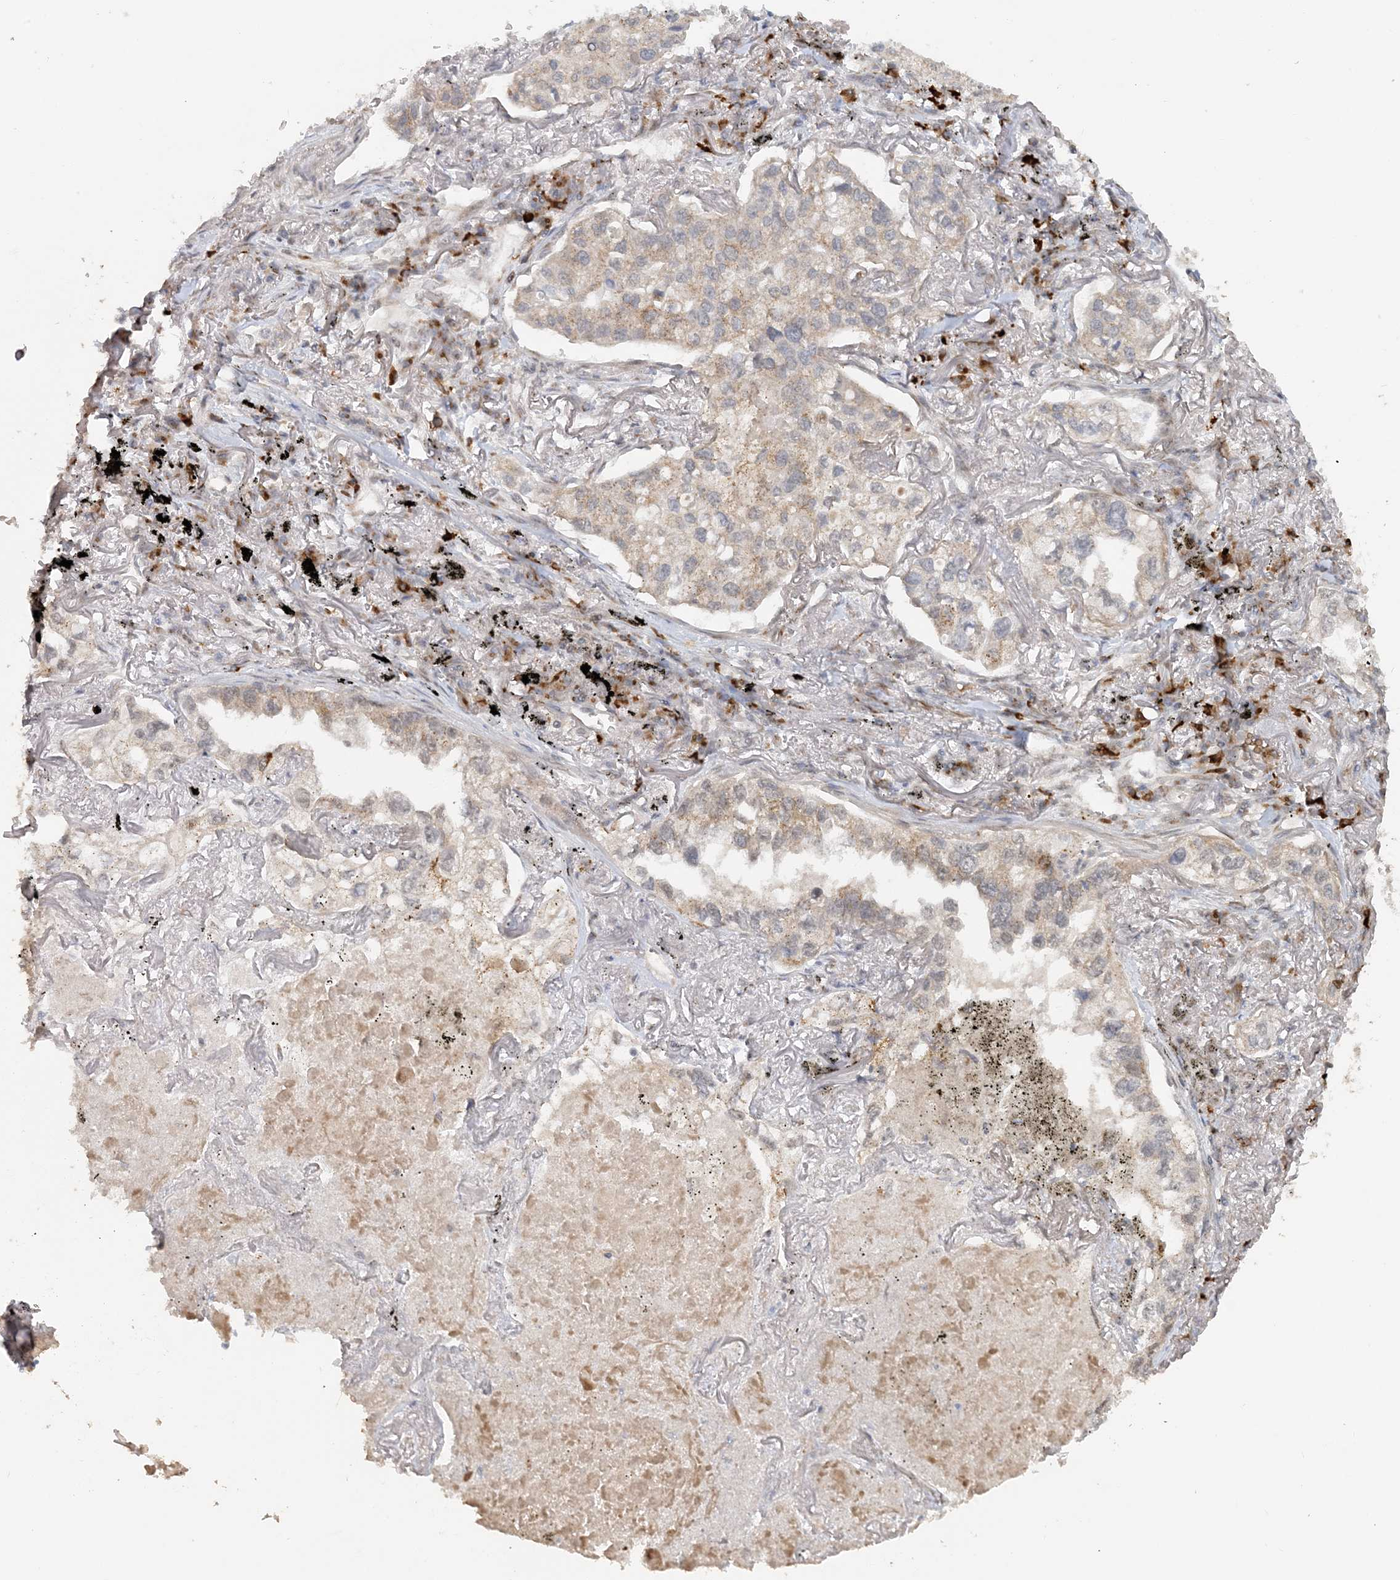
{"staining": {"intensity": "weak", "quantity": "25%-75%", "location": "cytoplasmic/membranous"}, "tissue": "lung cancer", "cell_type": "Tumor cells", "image_type": "cancer", "snomed": [{"axis": "morphology", "description": "Adenocarcinoma, NOS"}, {"axis": "topography", "description": "Lung"}], "caption": "IHC (DAB (3,3'-diaminobenzidine)) staining of lung cancer exhibits weak cytoplasmic/membranous protein expression in about 25%-75% of tumor cells.", "gene": "ZCCHC4", "patient": {"sex": "male", "age": 65}}